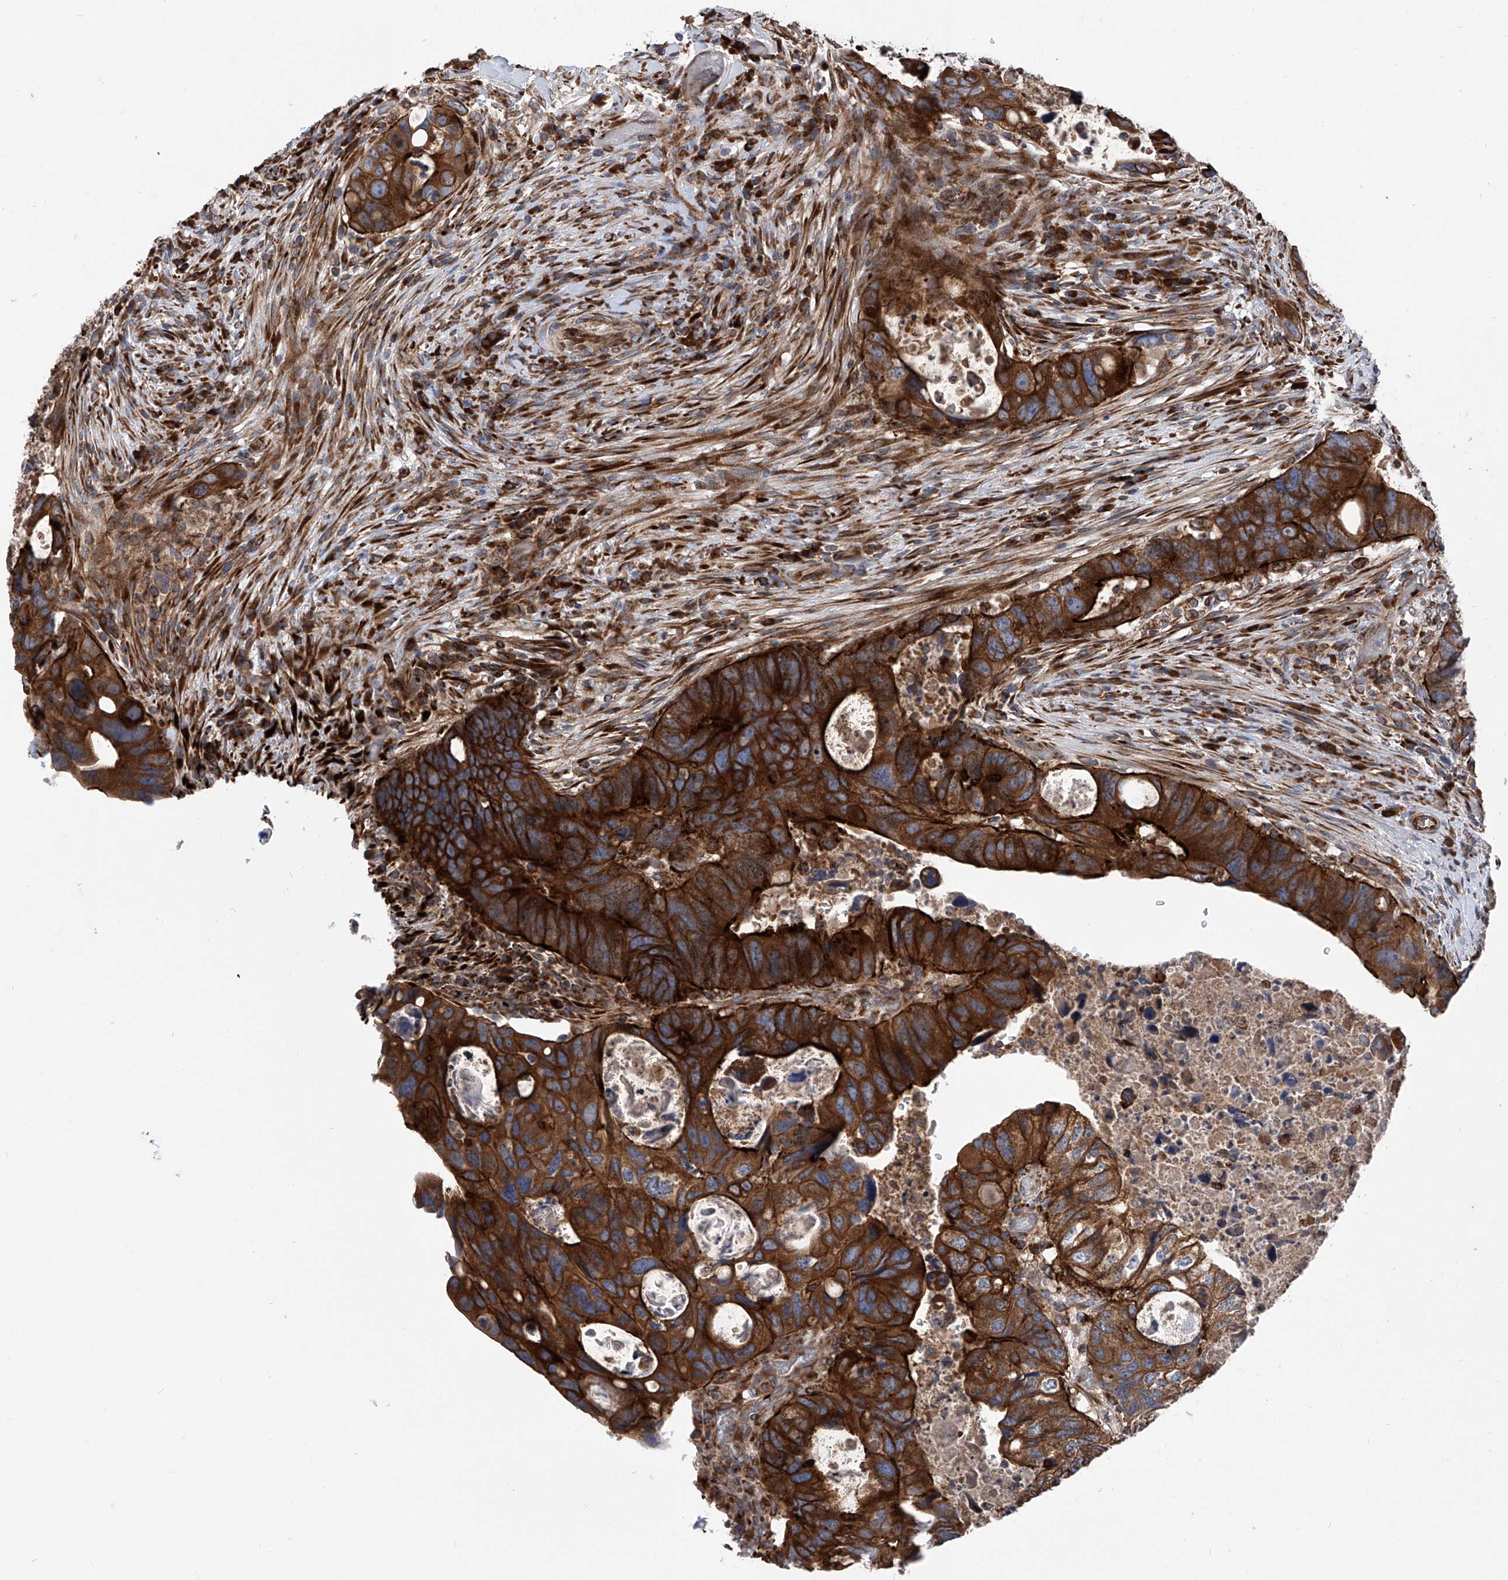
{"staining": {"intensity": "strong", "quantity": ">75%", "location": "cytoplasmic/membranous"}, "tissue": "colorectal cancer", "cell_type": "Tumor cells", "image_type": "cancer", "snomed": [{"axis": "morphology", "description": "Adenocarcinoma, NOS"}, {"axis": "topography", "description": "Rectum"}], "caption": "A high amount of strong cytoplasmic/membranous positivity is appreciated in approximately >75% of tumor cells in colorectal cancer (adenocarcinoma) tissue.", "gene": "ASCC3", "patient": {"sex": "male", "age": 59}}